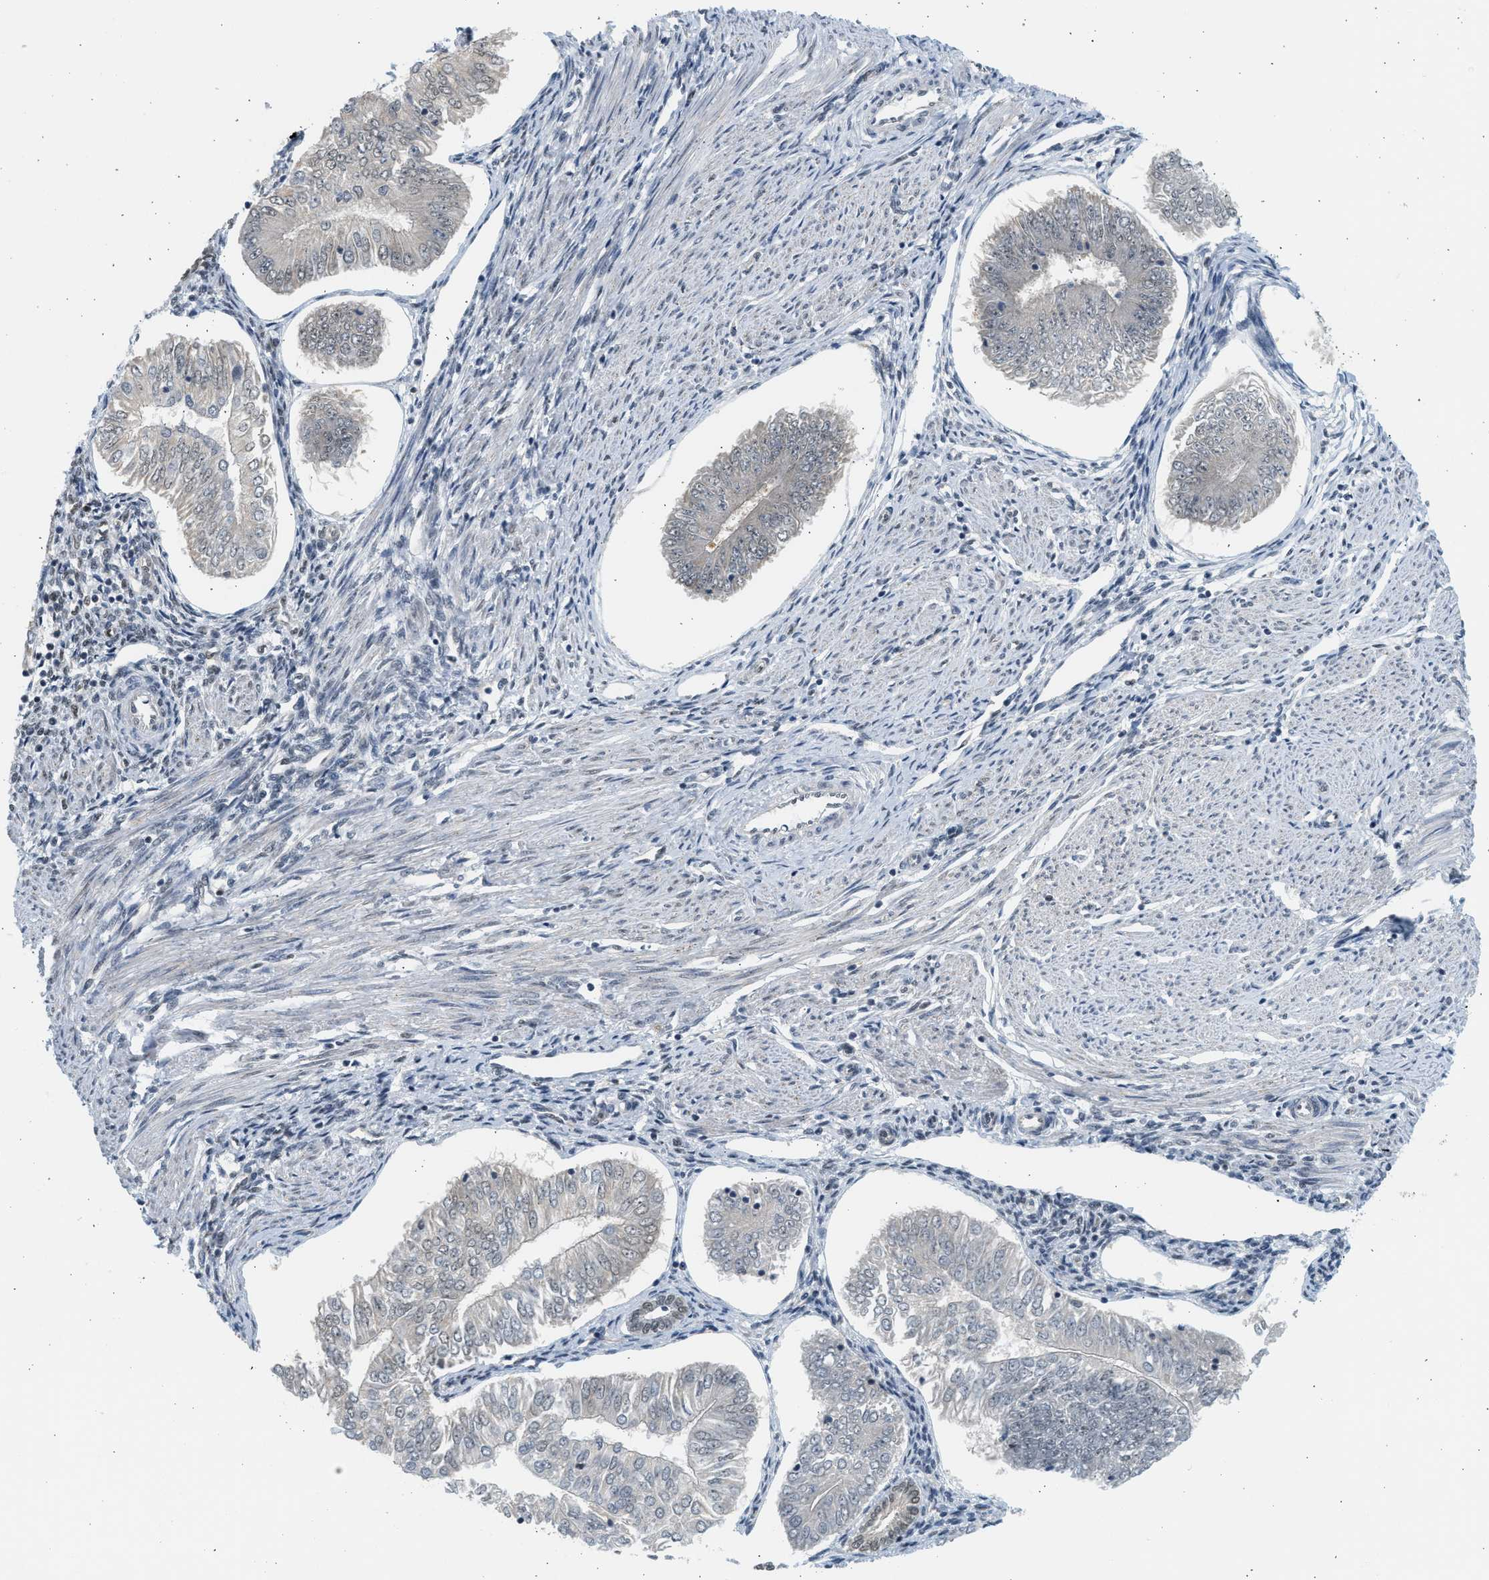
{"staining": {"intensity": "weak", "quantity": "<25%", "location": "nuclear"}, "tissue": "endometrial cancer", "cell_type": "Tumor cells", "image_type": "cancer", "snomed": [{"axis": "morphology", "description": "Adenocarcinoma, NOS"}, {"axis": "topography", "description": "Endometrium"}], "caption": "Tumor cells are negative for brown protein staining in endometrial cancer (adenocarcinoma).", "gene": "HIPK1", "patient": {"sex": "female", "age": 53}}